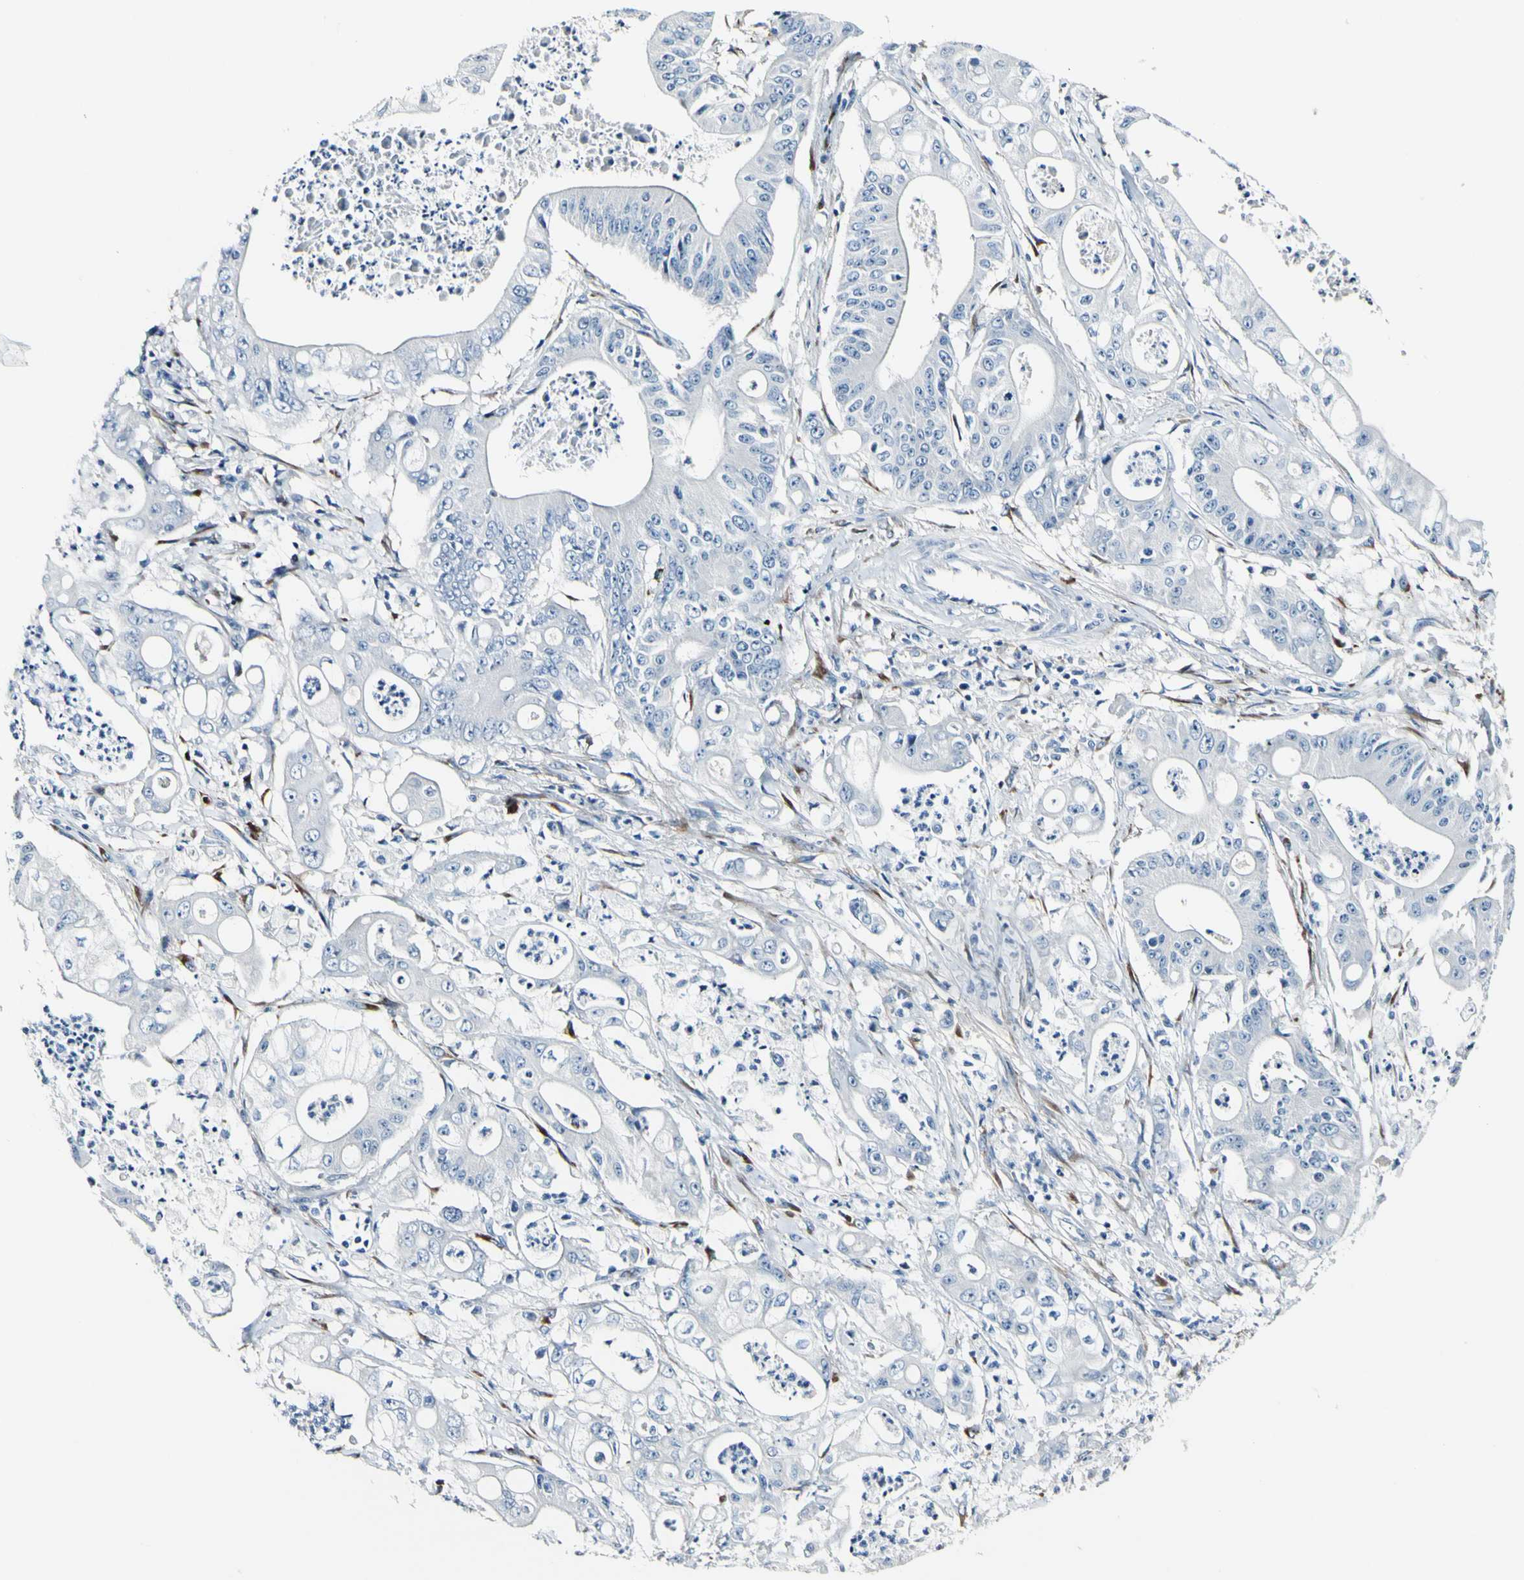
{"staining": {"intensity": "negative", "quantity": "none", "location": "none"}, "tissue": "pancreatic cancer", "cell_type": "Tumor cells", "image_type": "cancer", "snomed": [{"axis": "morphology", "description": "Normal tissue, NOS"}, {"axis": "topography", "description": "Lymph node"}], "caption": "Protein analysis of pancreatic cancer displays no significant expression in tumor cells. (DAB IHC with hematoxylin counter stain).", "gene": "COL6A3", "patient": {"sex": "male", "age": 62}}